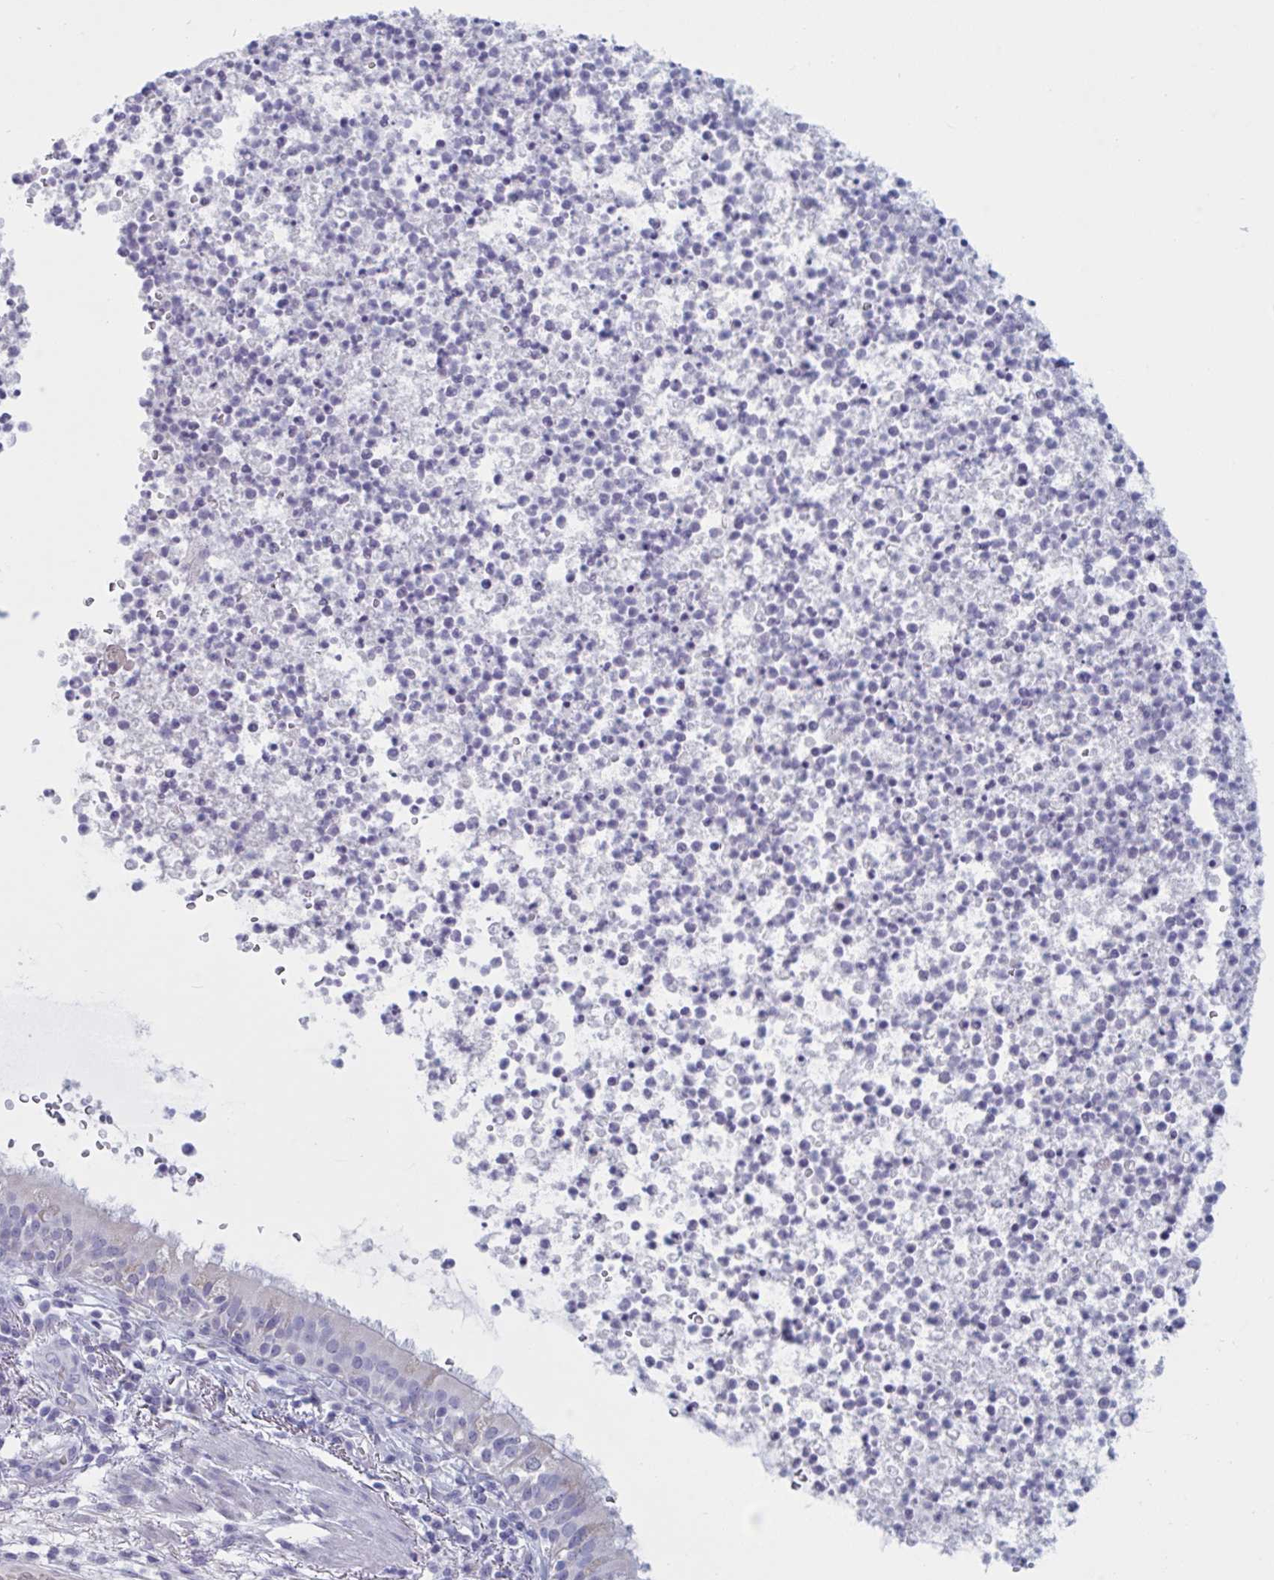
{"staining": {"intensity": "negative", "quantity": "none", "location": "none"}, "tissue": "bronchus", "cell_type": "Respiratory epithelial cells", "image_type": "normal", "snomed": [{"axis": "morphology", "description": "Normal tissue, NOS"}, {"axis": "topography", "description": "Cartilage tissue"}, {"axis": "topography", "description": "Bronchus"}], "caption": "The image exhibits no staining of respiratory epithelial cells in benign bronchus. (Stains: DAB (3,3'-diaminobenzidine) immunohistochemistry with hematoxylin counter stain, Microscopy: brightfield microscopy at high magnification).", "gene": "NDUFC2", "patient": {"sex": "male", "age": 56}}